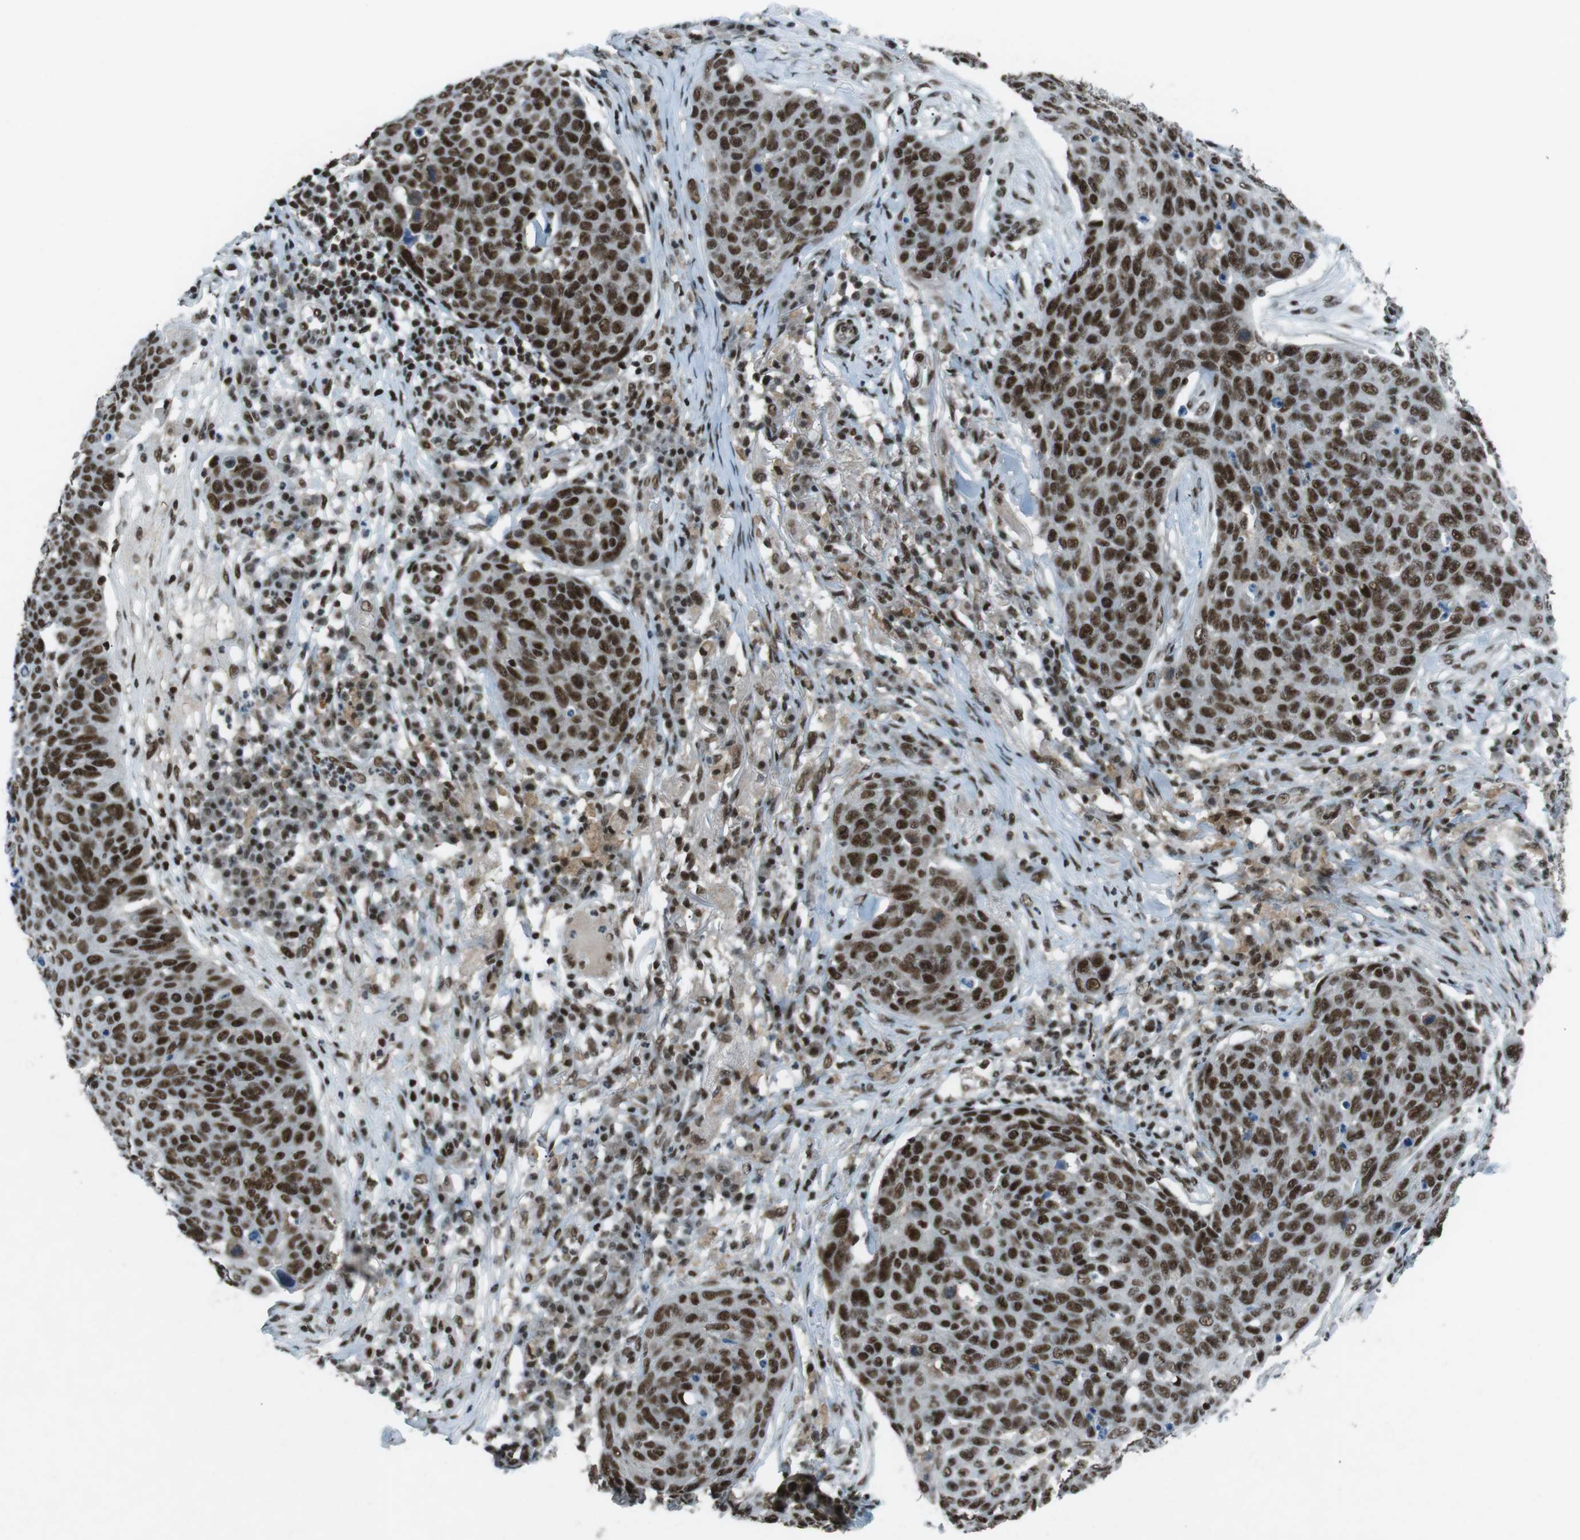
{"staining": {"intensity": "strong", "quantity": ">75%", "location": "nuclear"}, "tissue": "skin cancer", "cell_type": "Tumor cells", "image_type": "cancer", "snomed": [{"axis": "morphology", "description": "Squamous cell carcinoma in situ, NOS"}, {"axis": "morphology", "description": "Squamous cell carcinoma, NOS"}, {"axis": "topography", "description": "Skin"}], "caption": "Skin cancer (squamous cell carcinoma in situ) stained with DAB (3,3'-diaminobenzidine) IHC displays high levels of strong nuclear staining in approximately >75% of tumor cells.", "gene": "TAF1", "patient": {"sex": "male", "age": 93}}